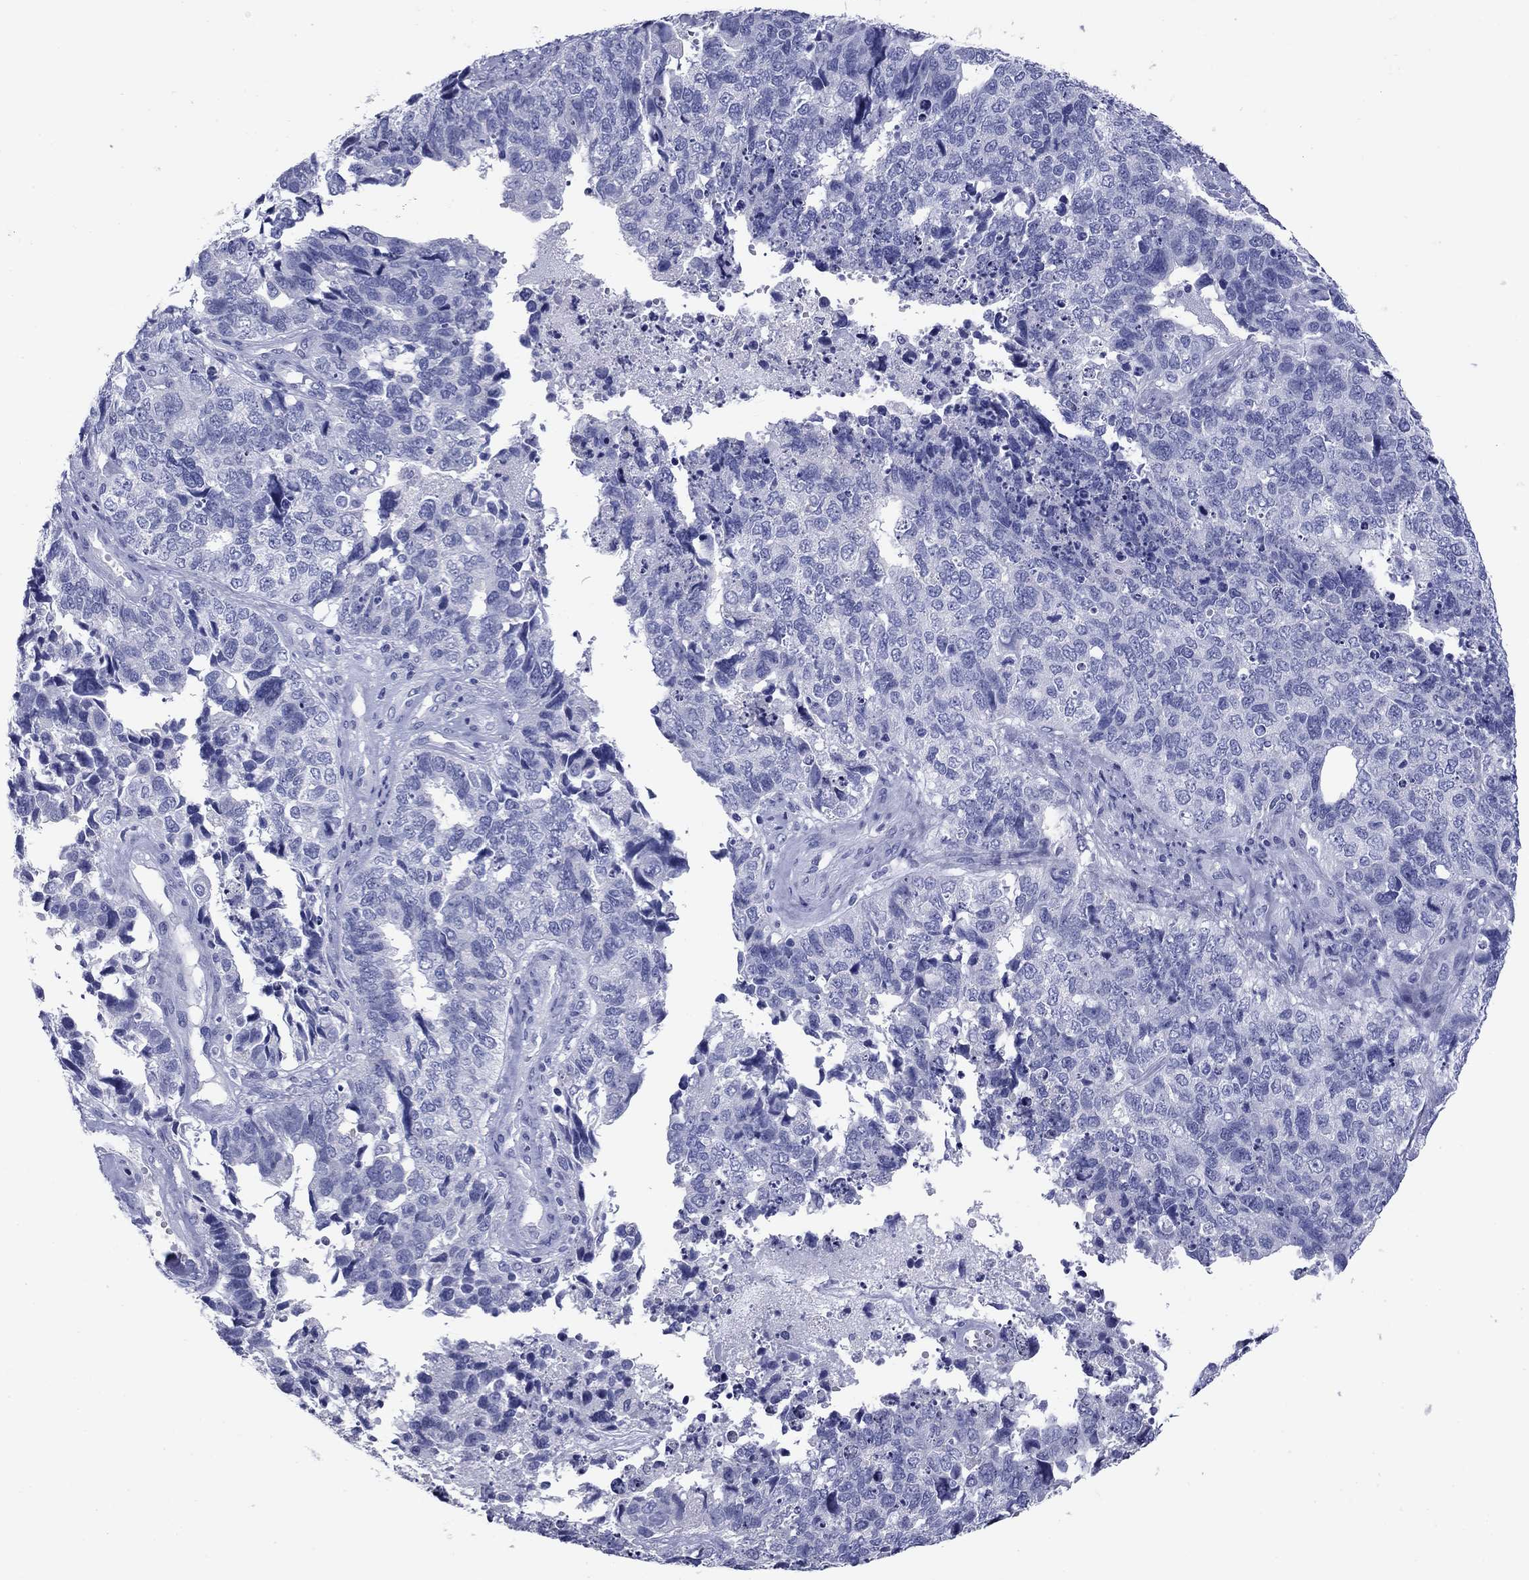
{"staining": {"intensity": "negative", "quantity": "none", "location": "none"}, "tissue": "cervical cancer", "cell_type": "Tumor cells", "image_type": "cancer", "snomed": [{"axis": "morphology", "description": "Squamous cell carcinoma, NOS"}, {"axis": "topography", "description": "Cervix"}], "caption": "IHC of human squamous cell carcinoma (cervical) exhibits no expression in tumor cells.", "gene": "NPPA", "patient": {"sex": "female", "age": 63}}